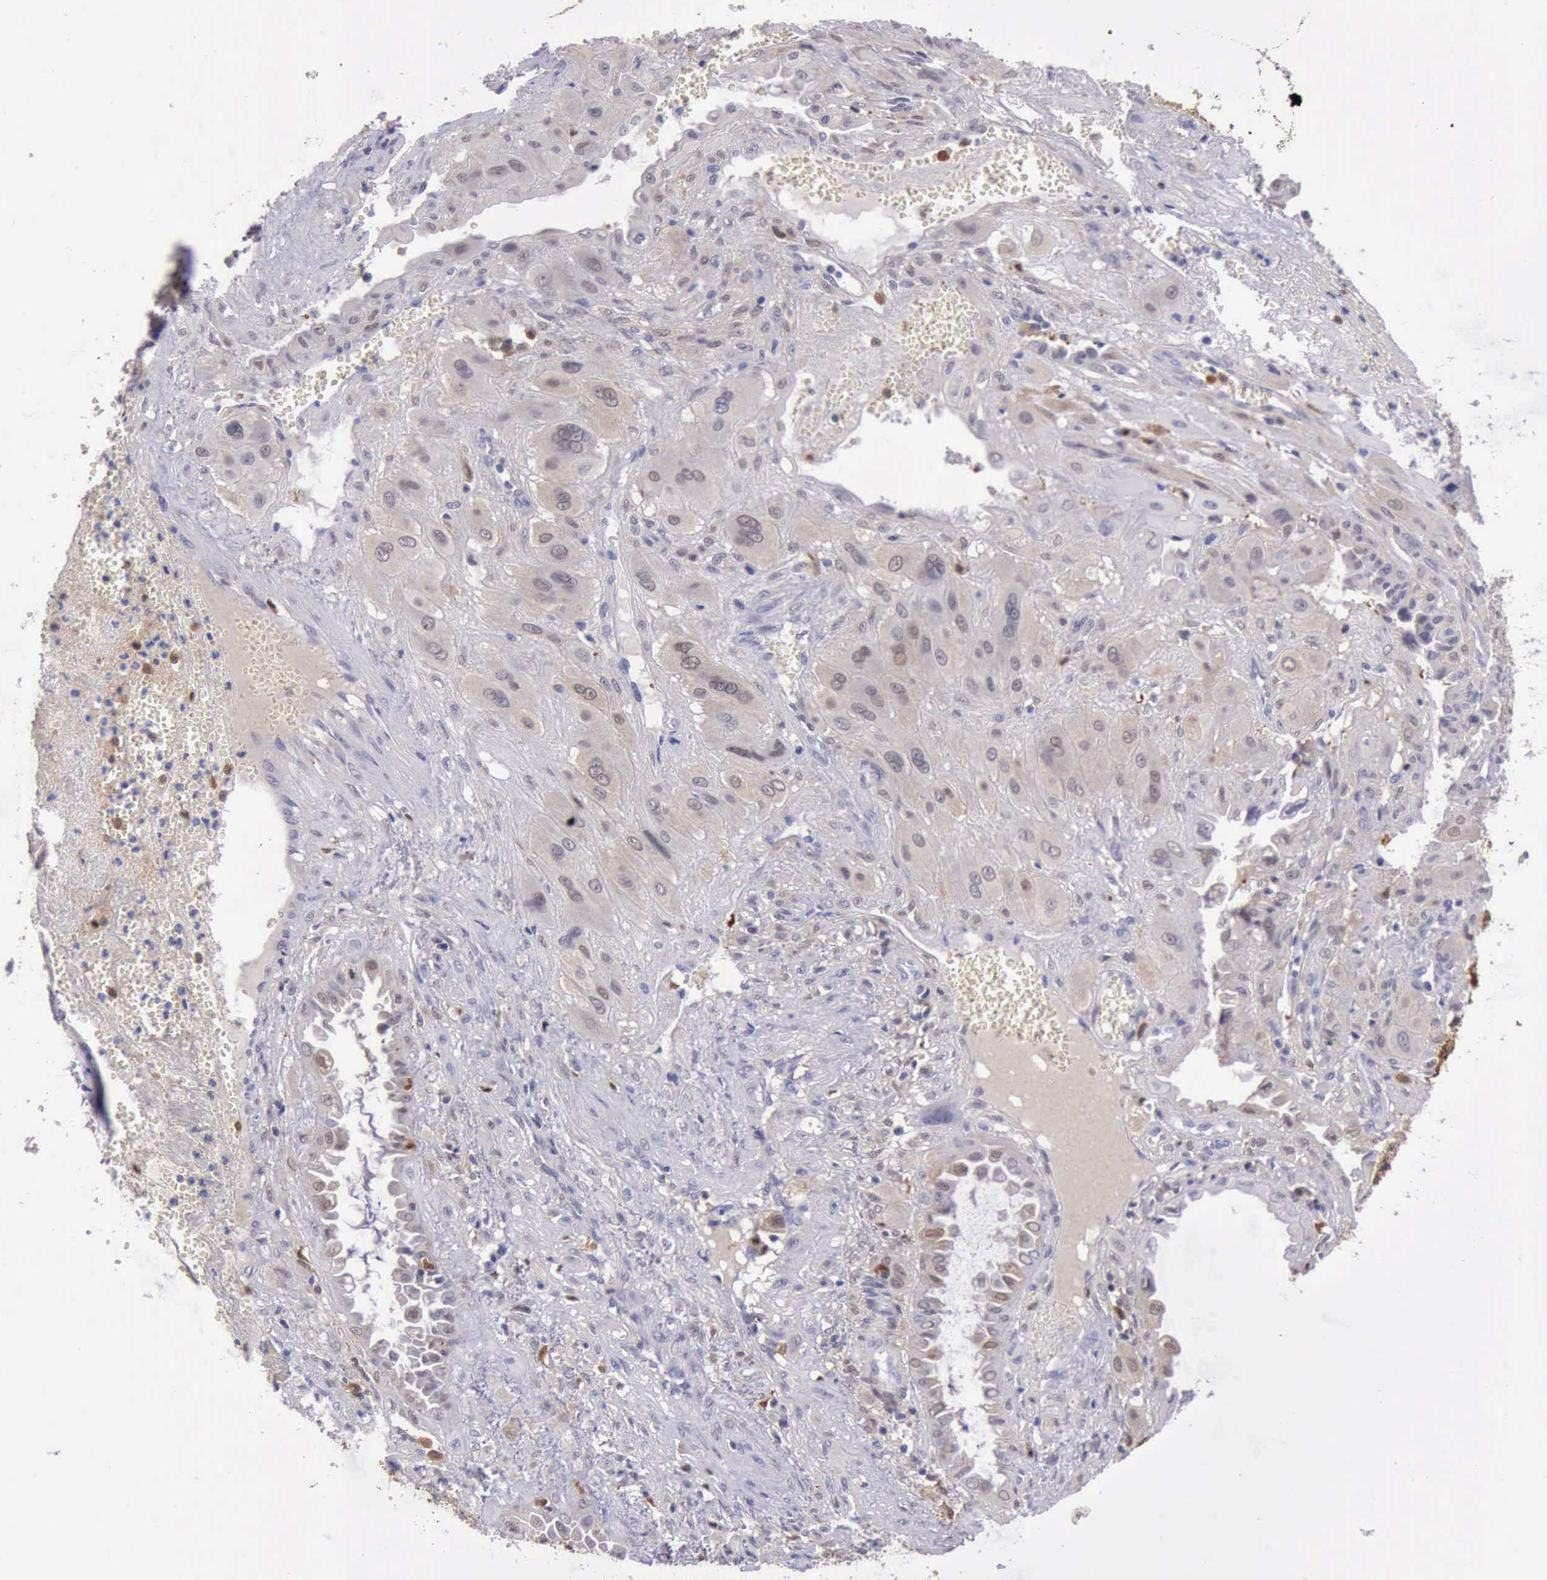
{"staining": {"intensity": "weak", "quantity": "<25%", "location": "cytoplasmic/membranous,nuclear"}, "tissue": "cervical cancer", "cell_type": "Tumor cells", "image_type": "cancer", "snomed": [{"axis": "morphology", "description": "Squamous cell carcinoma, NOS"}, {"axis": "topography", "description": "Cervix"}], "caption": "DAB (3,3'-diaminobenzidine) immunohistochemical staining of human cervical squamous cell carcinoma displays no significant staining in tumor cells. The staining is performed using DAB brown chromogen with nuclei counter-stained in using hematoxylin.", "gene": "TYMP", "patient": {"sex": "female", "age": 34}}